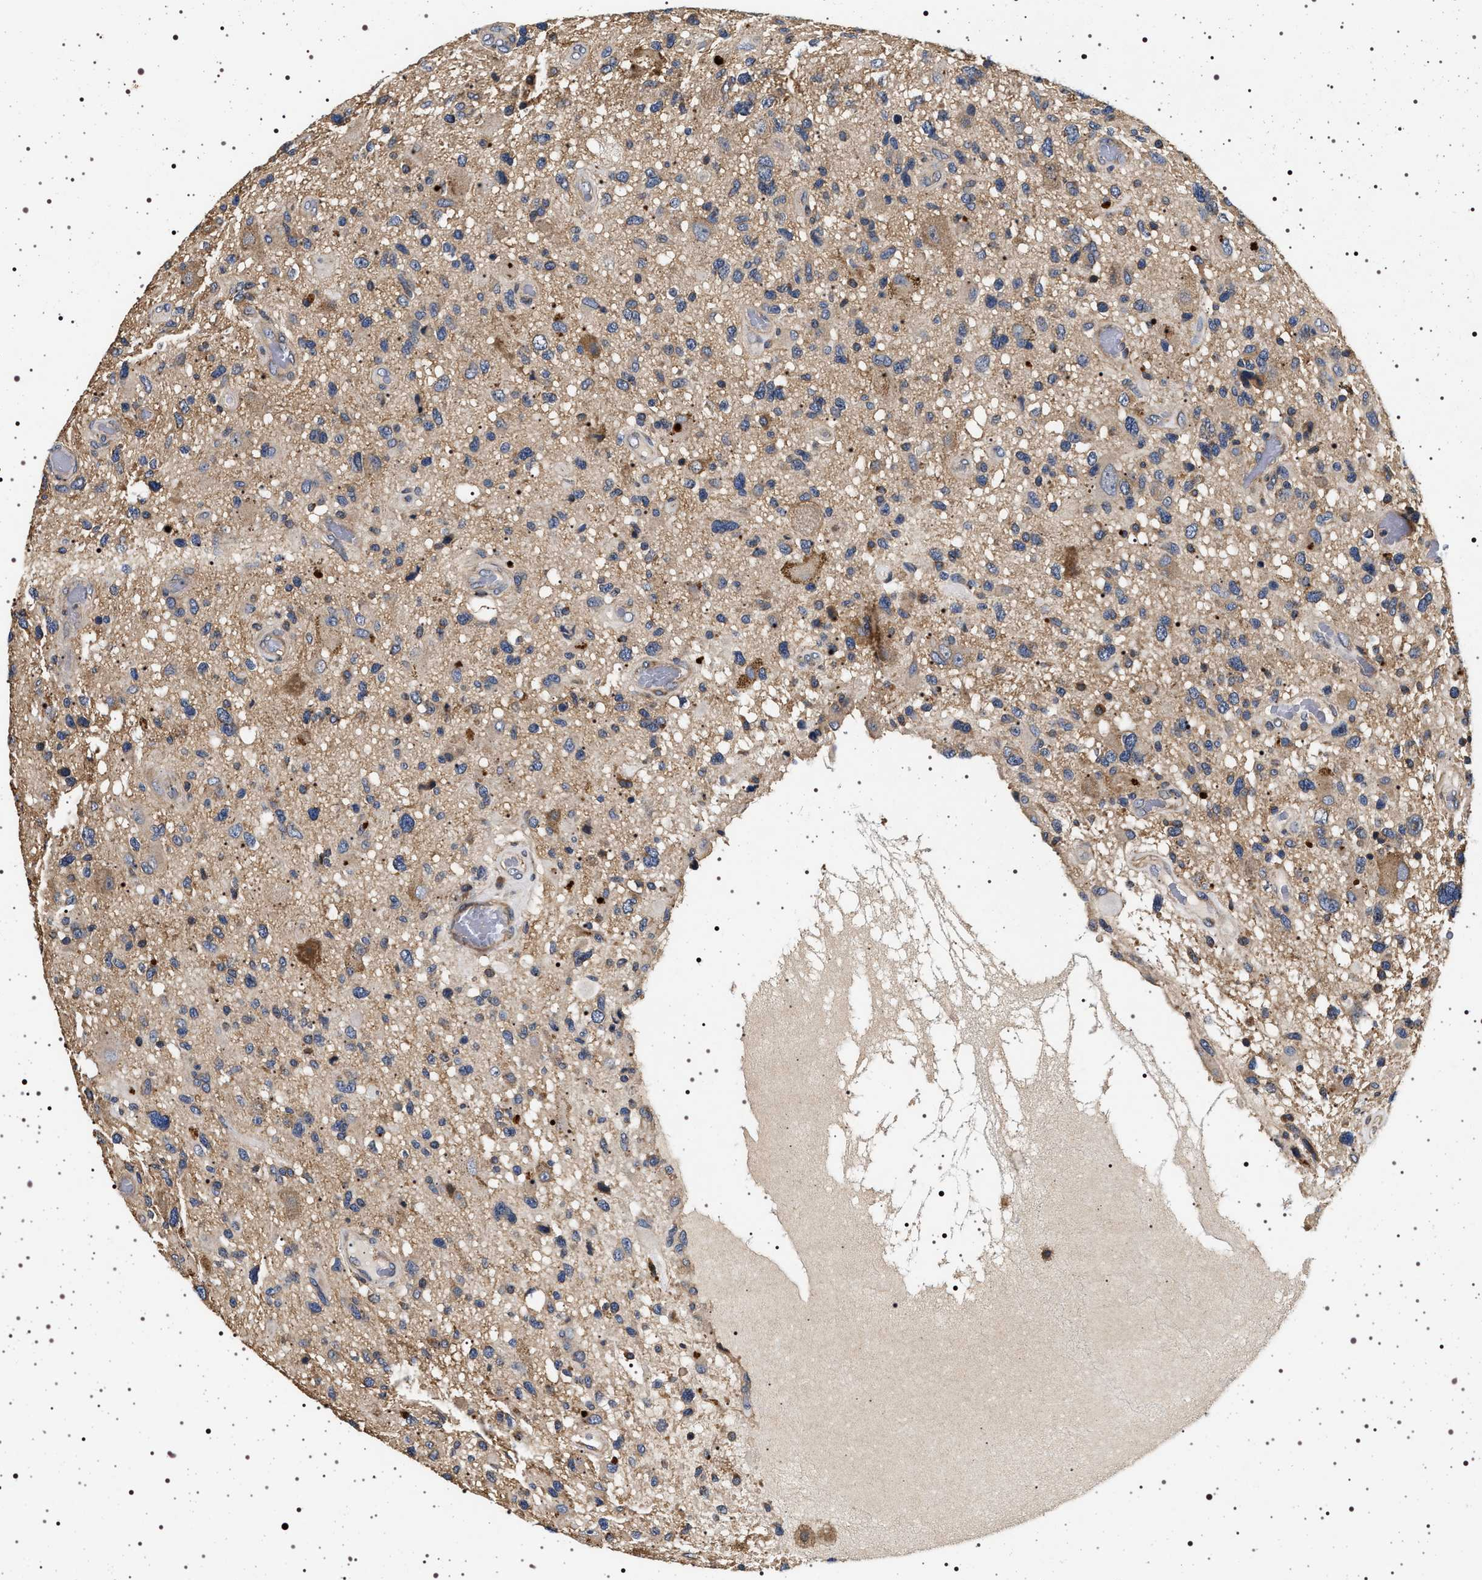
{"staining": {"intensity": "weak", "quantity": ">75%", "location": "cytoplasmic/membranous"}, "tissue": "glioma", "cell_type": "Tumor cells", "image_type": "cancer", "snomed": [{"axis": "morphology", "description": "Glioma, malignant, High grade"}, {"axis": "topography", "description": "Brain"}], "caption": "Tumor cells display low levels of weak cytoplasmic/membranous expression in about >75% of cells in malignant glioma (high-grade). Nuclei are stained in blue.", "gene": "DCBLD2", "patient": {"sex": "male", "age": 33}}